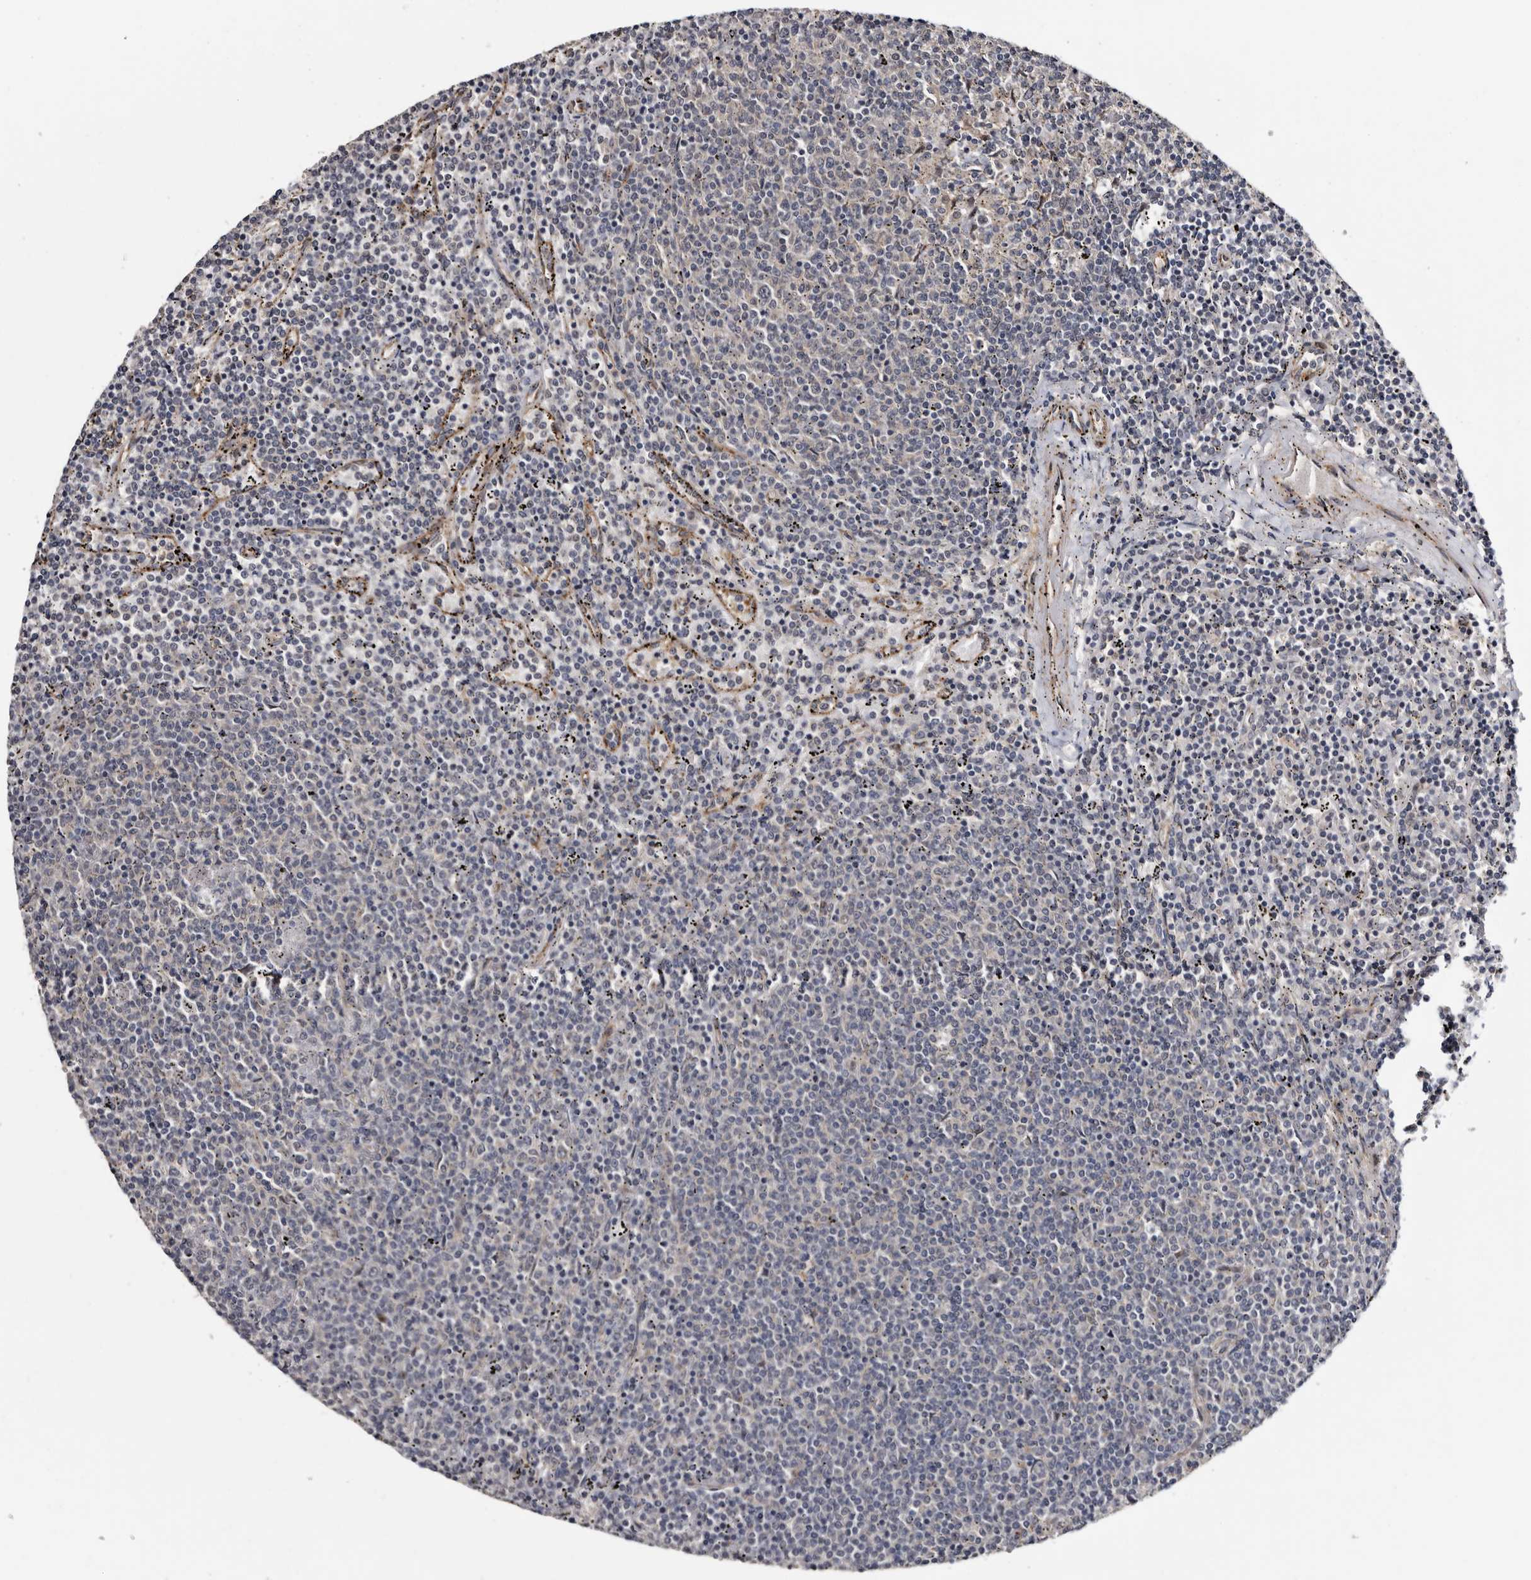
{"staining": {"intensity": "negative", "quantity": "none", "location": "none"}, "tissue": "lymphoma", "cell_type": "Tumor cells", "image_type": "cancer", "snomed": [{"axis": "morphology", "description": "Malignant lymphoma, non-Hodgkin's type, Low grade"}, {"axis": "topography", "description": "Spleen"}], "caption": "Immunohistochemistry (IHC) image of neoplastic tissue: human lymphoma stained with DAB (3,3'-diaminobenzidine) demonstrates no significant protein expression in tumor cells. Brightfield microscopy of immunohistochemistry (IHC) stained with DAB (3,3'-diaminobenzidine) (brown) and hematoxylin (blue), captured at high magnification.", "gene": "ARMCX2", "patient": {"sex": "female", "age": 50}}